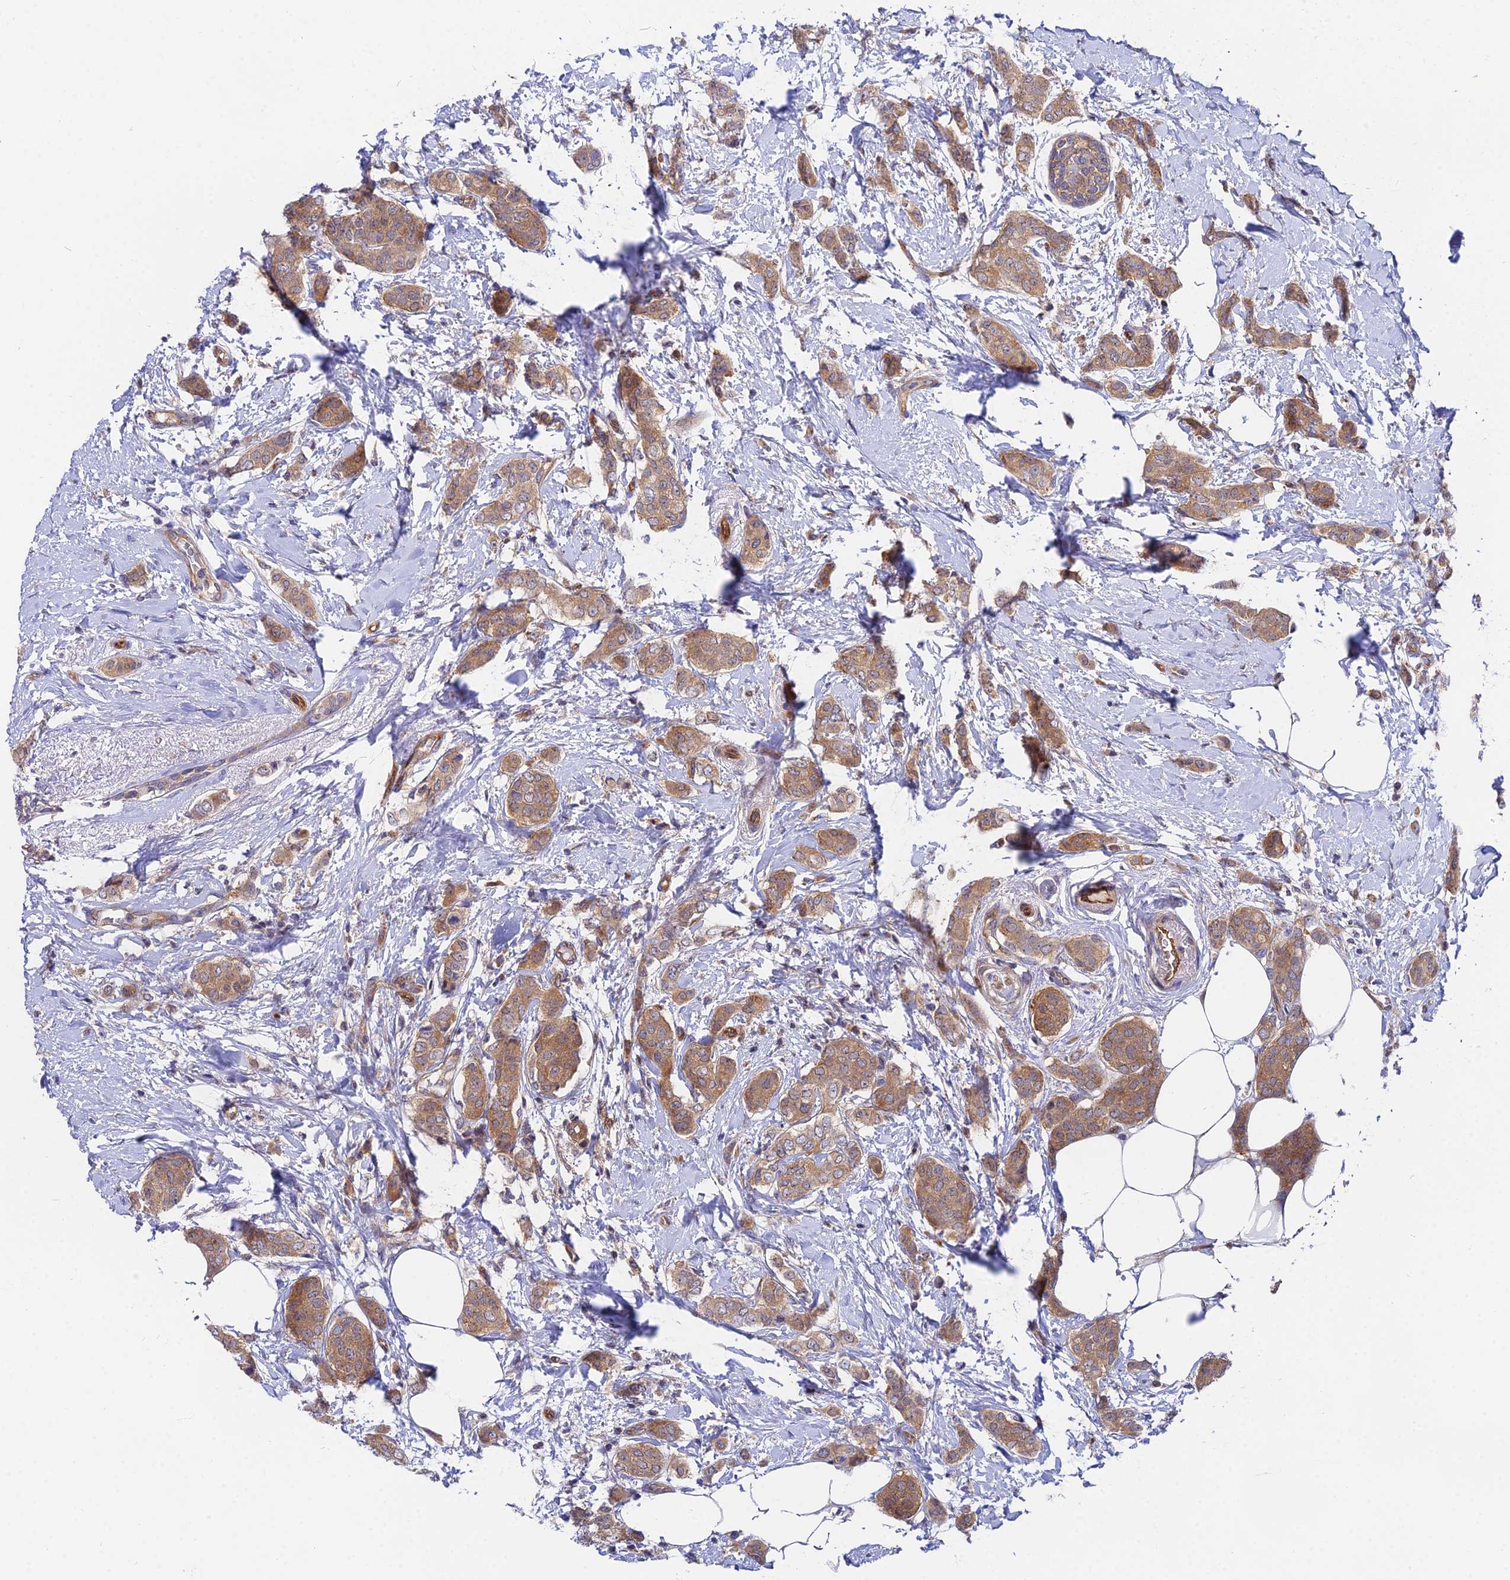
{"staining": {"intensity": "moderate", "quantity": ">75%", "location": "cytoplasmic/membranous"}, "tissue": "breast cancer", "cell_type": "Tumor cells", "image_type": "cancer", "snomed": [{"axis": "morphology", "description": "Duct carcinoma"}, {"axis": "topography", "description": "Breast"}], "caption": "Immunohistochemistry histopathology image of neoplastic tissue: breast infiltrating ductal carcinoma stained using IHC exhibits medium levels of moderate protein expression localized specifically in the cytoplasmic/membranous of tumor cells, appearing as a cytoplasmic/membranous brown color.", "gene": "PPP2R2C", "patient": {"sex": "female", "age": 72}}